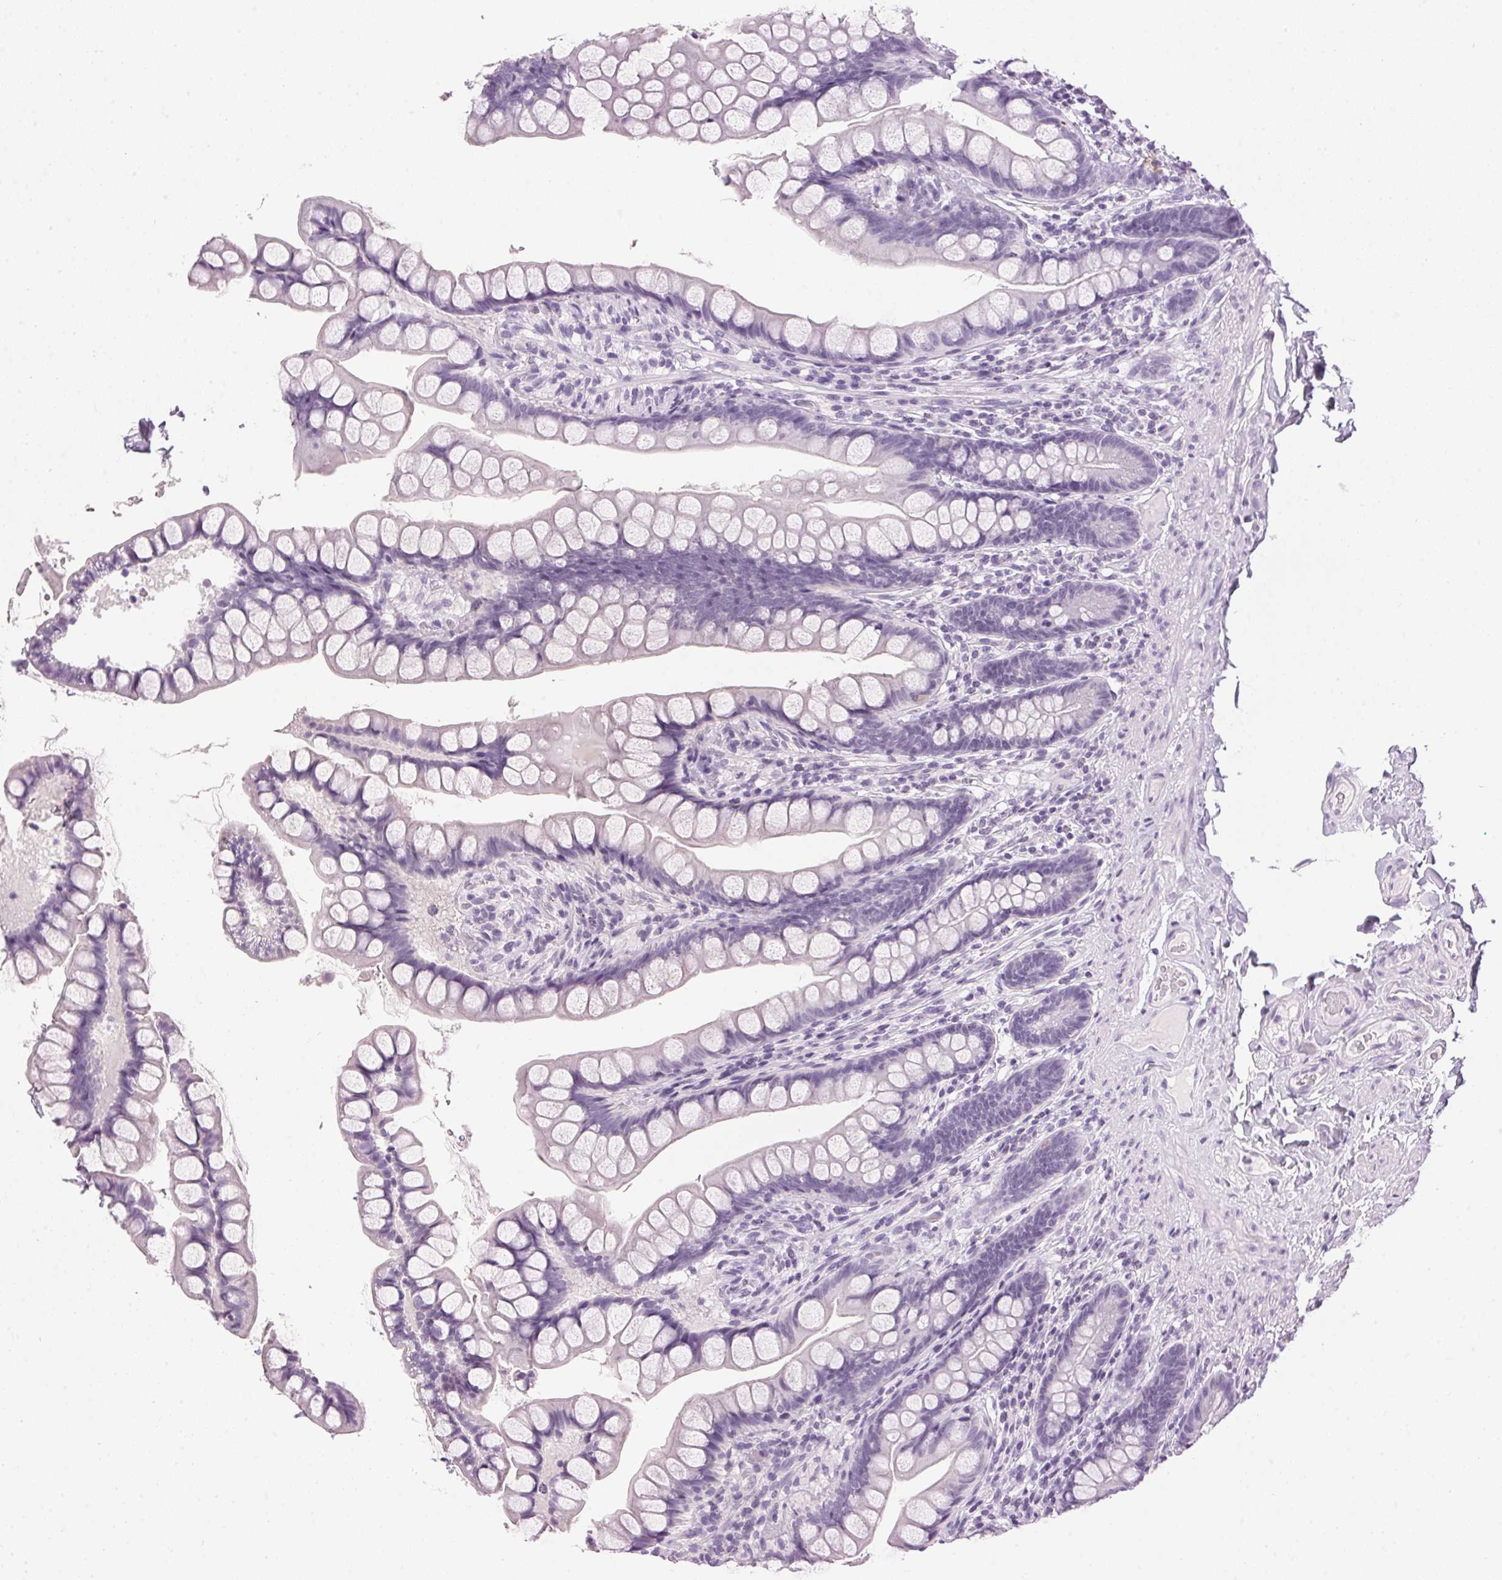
{"staining": {"intensity": "negative", "quantity": "none", "location": "none"}, "tissue": "small intestine", "cell_type": "Glandular cells", "image_type": "normal", "snomed": [{"axis": "morphology", "description": "Normal tissue, NOS"}, {"axis": "topography", "description": "Small intestine"}], "caption": "Immunohistochemical staining of normal human small intestine shows no significant expression in glandular cells.", "gene": "SP7", "patient": {"sex": "male", "age": 70}}